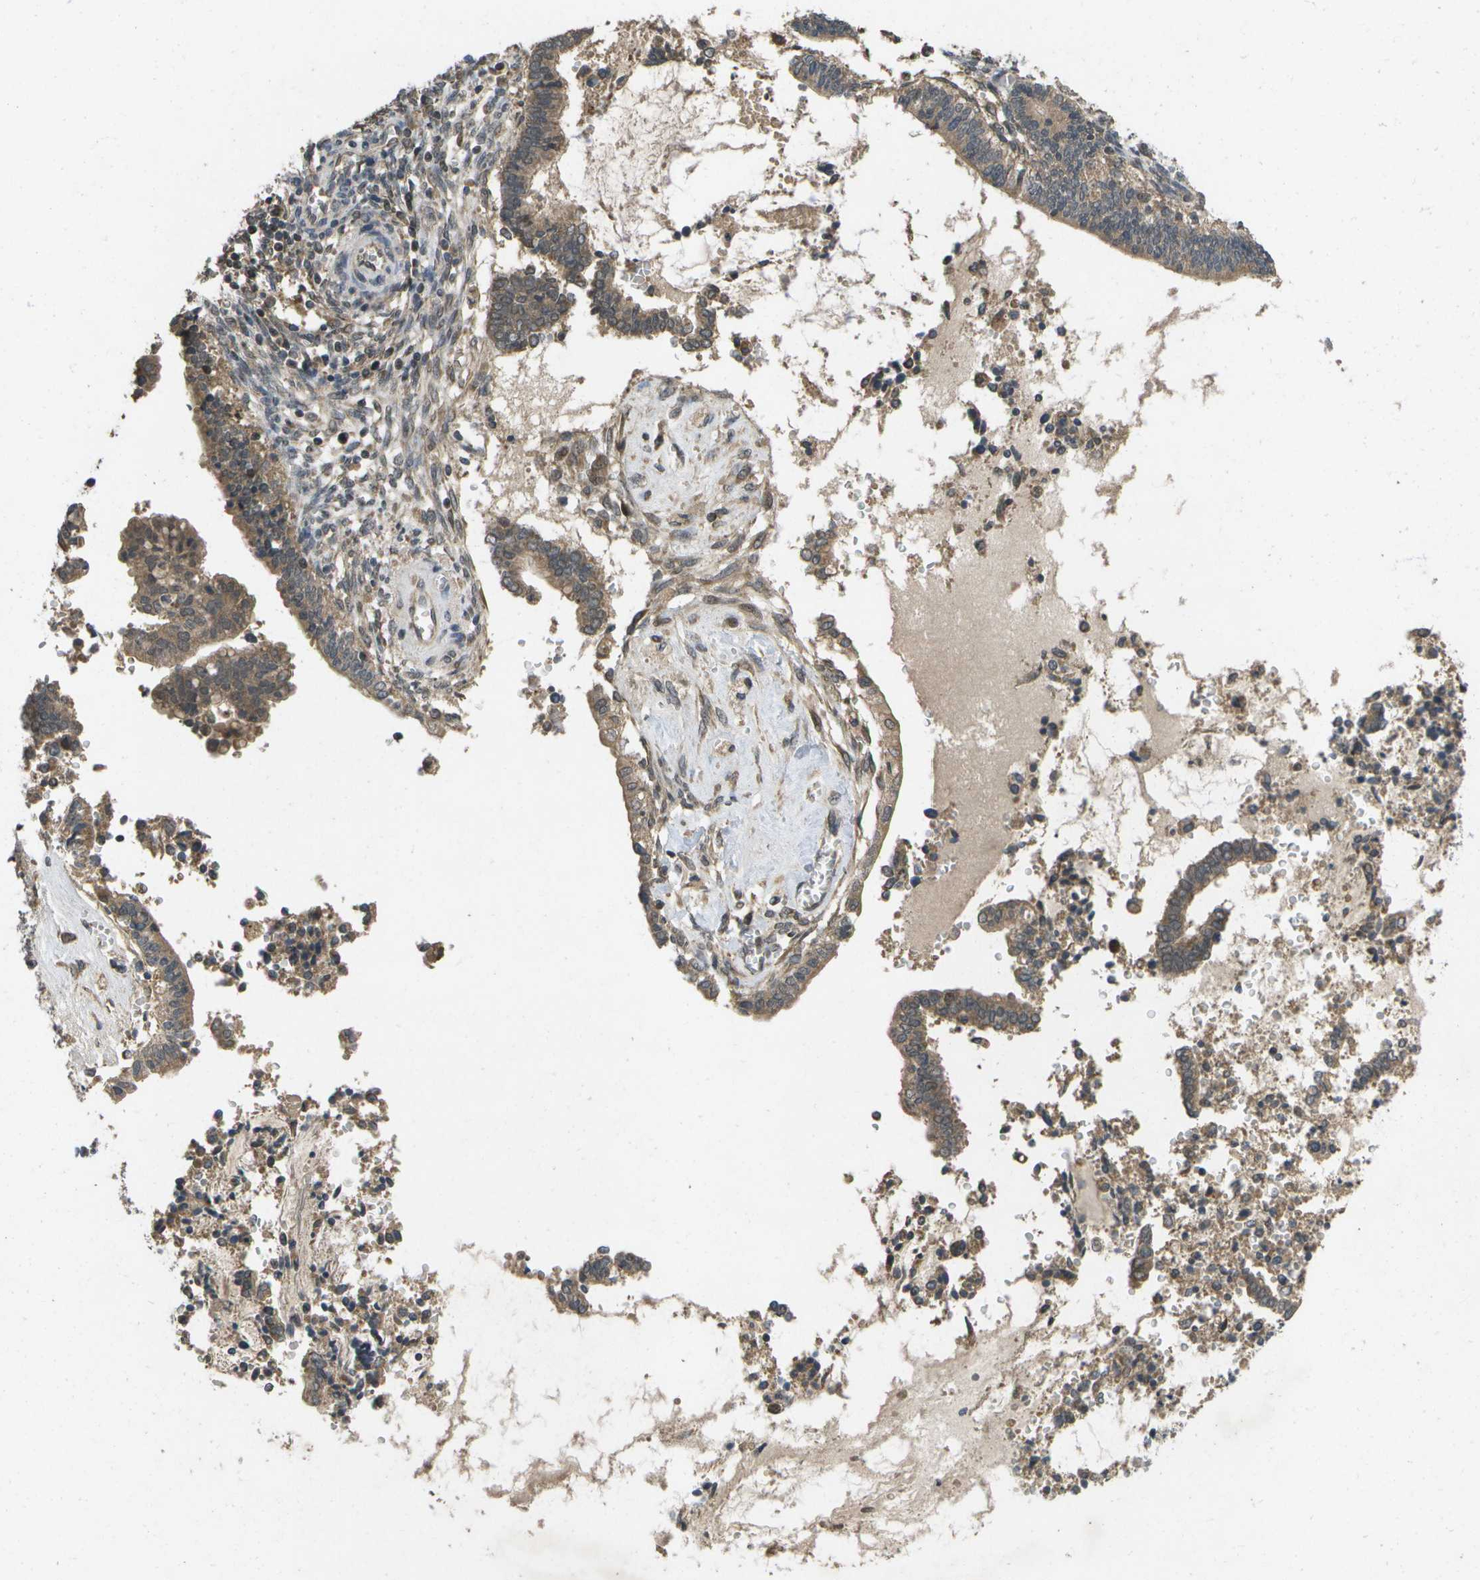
{"staining": {"intensity": "moderate", "quantity": ">75%", "location": "cytoplasmic/membranous"}, "tissue": "cervical cancer", "cell_type": "Tumor cells", "image_type": "cancer", "snomed": [{"axis": "morphology", "description": "Adenocarcinoma, NOS"}, {"axis": "topography", "description": "Cervix"}], "caption": "IHC (DAB (3,3'-diaminobenzidine)) staining of human cervical adenocarcinoma reveals moderate cytoplasmic/membranous protein staining in about >75% of tumor cells.", "gene": "ALAS1", "patient": {"sex": "female", "age": 44}}